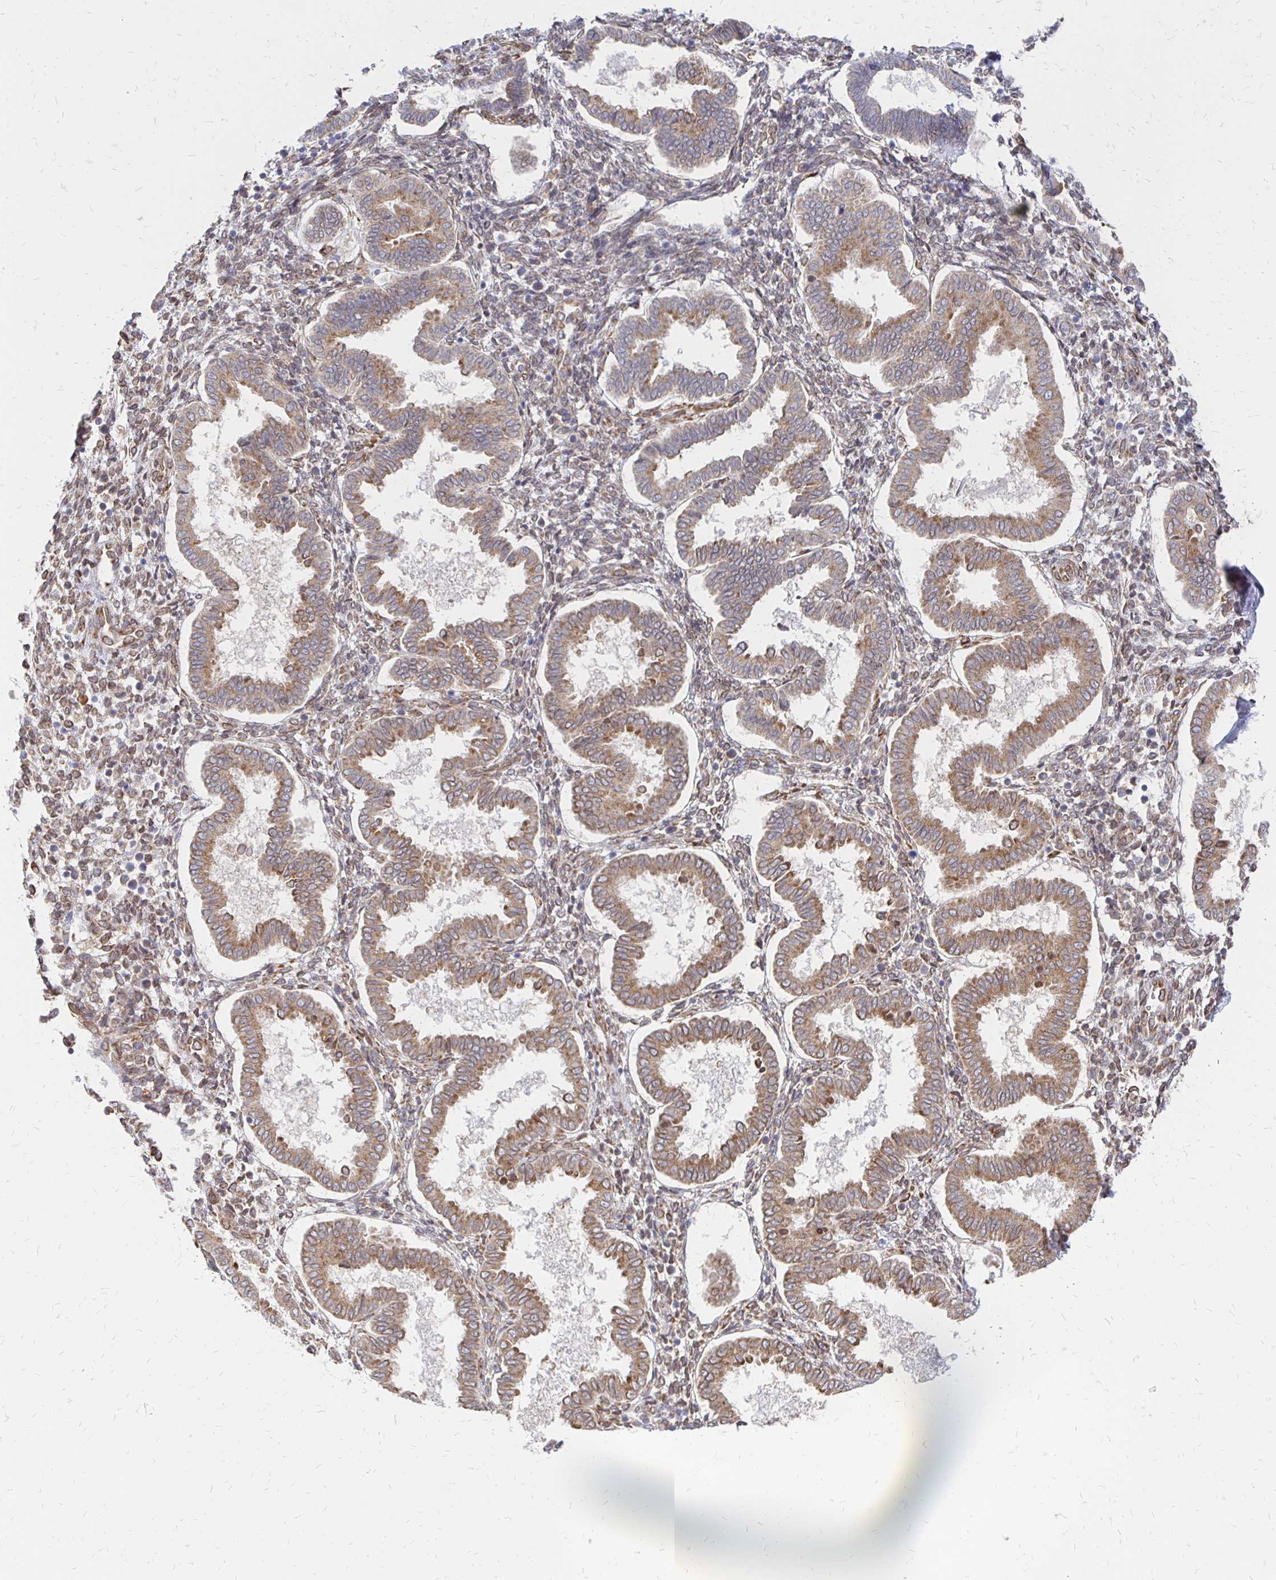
{"staining": {"intensity": "moderate", "quantity": "25%-75%", "location": "cytoplasmic/membranous,nuclear"}, "tissue": "endometrium", "cell_type": "Cells in endometrial stroma", "image_type": "normal", "snomed": [{"axis": "morphology", "description": "Normal tissue, NOS"}, {"axis": "topography", "description": "Endometrium"}], "caption": "The image exhibits immunohistochemical staining of normal endometrium. There is moderate cytoplasmic/membranous,nuclear positivity is present in approximately 25%-75% of cells in endometrial stroma. The staining was performed using DAB, with brown indicating positive protein expression. Nuclei are stained blue with hematoxylin.", "gene": "PELI3", "patient": {"sex": "female", "age": 24}}